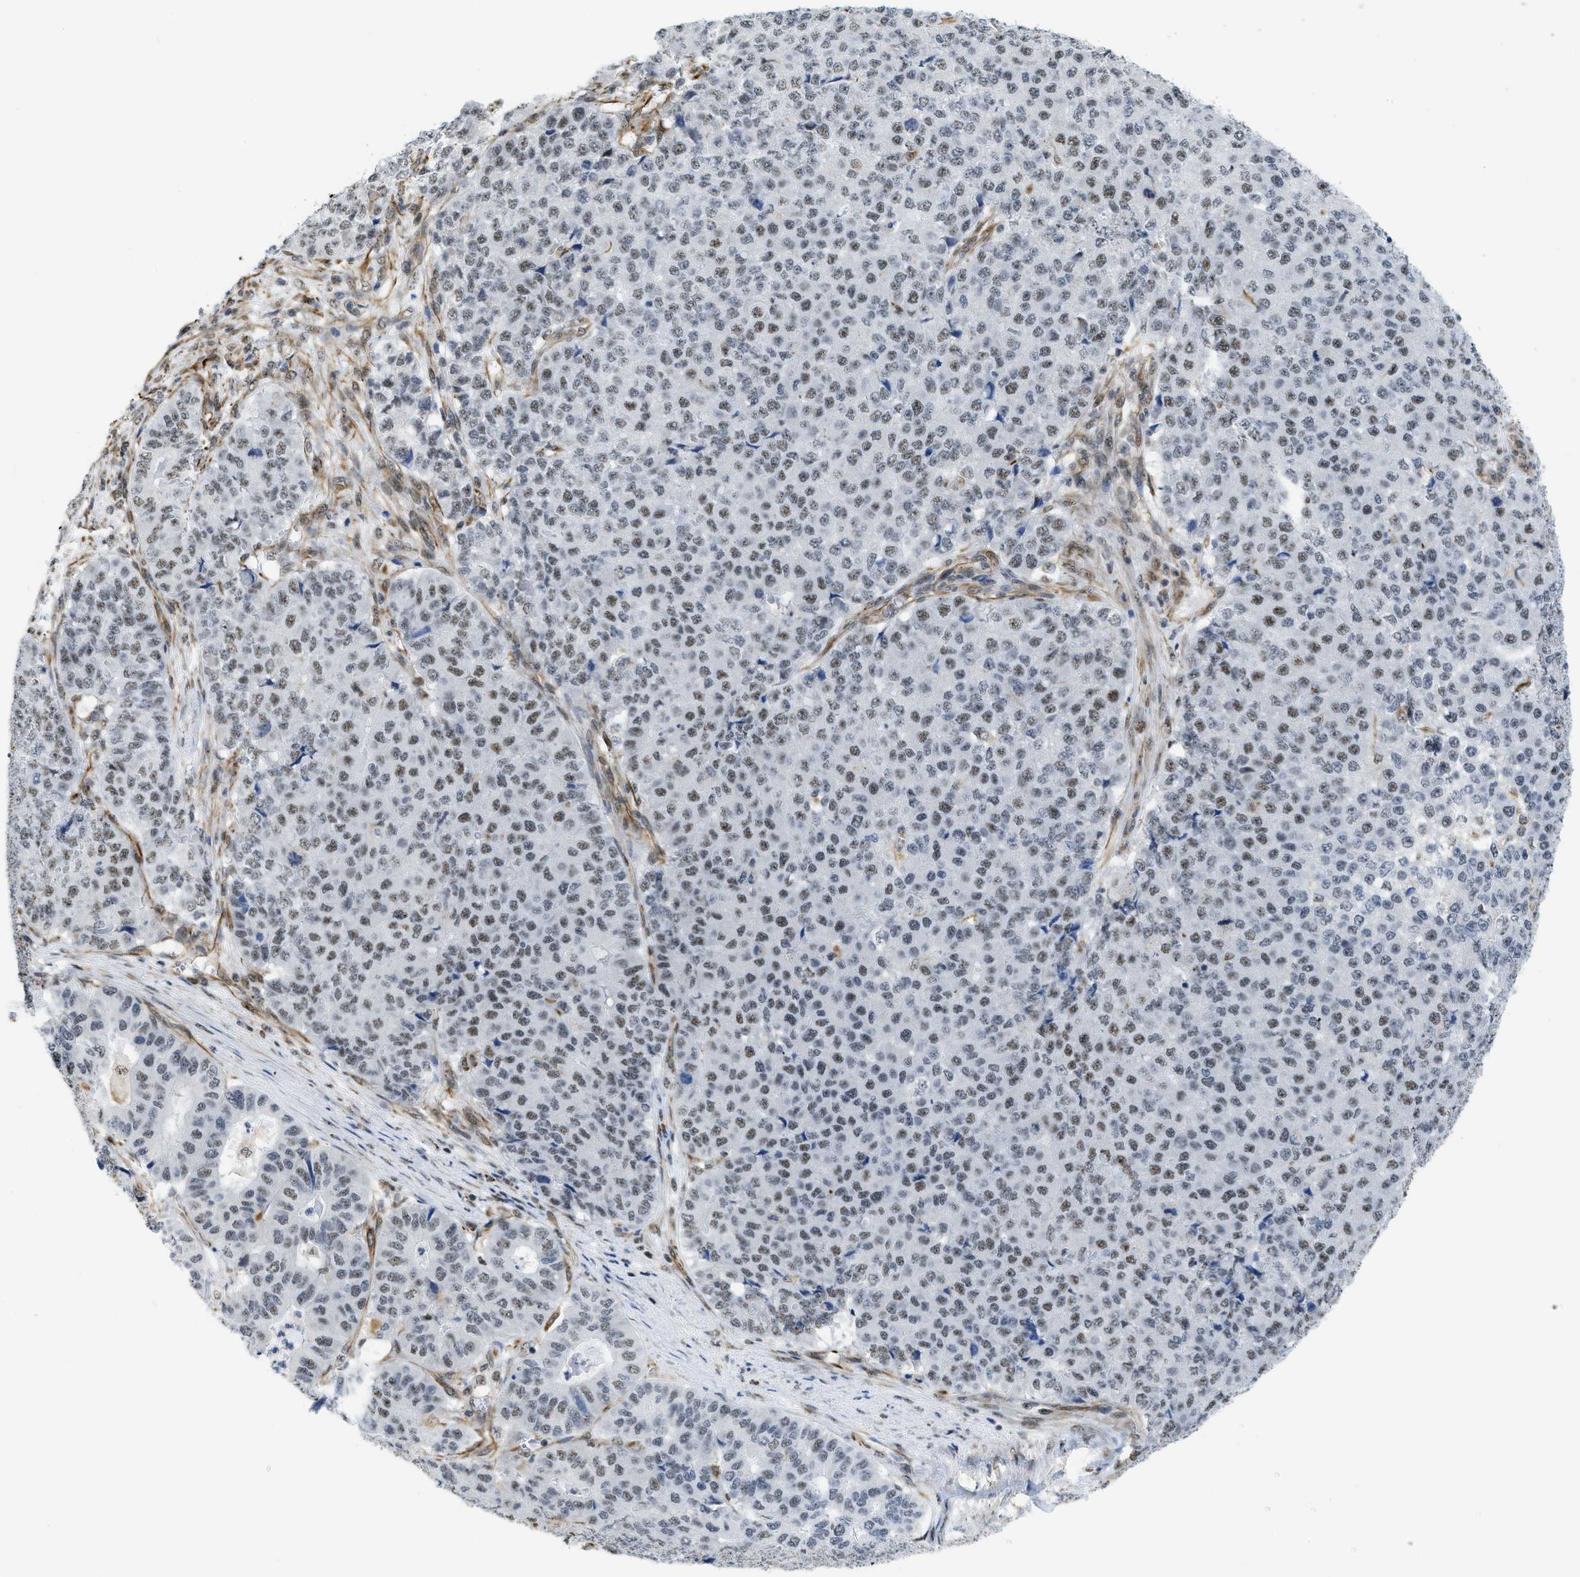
{"staining": {"intensity": "weak", "quantity": "25%-75%", "location": "nuclear"}, "tissue": "pancreatic cancer", "cell_type": "Tumor cells", "image_type": "cancer", "snomed": [{"axis": "morphology", "description": "Adenocarcinoma, NOS"}, {"axis": "topography", "description": "Pancreas"}], "caption": "Immunohistochemical staining of human pancreatic adenocarcinoma exhibits low levels of weak nuclear protein positivity in about 25%-75% of tumor cells.", "gene": "LRRC8B", "patient": {"sex": "male", "age": 50}}